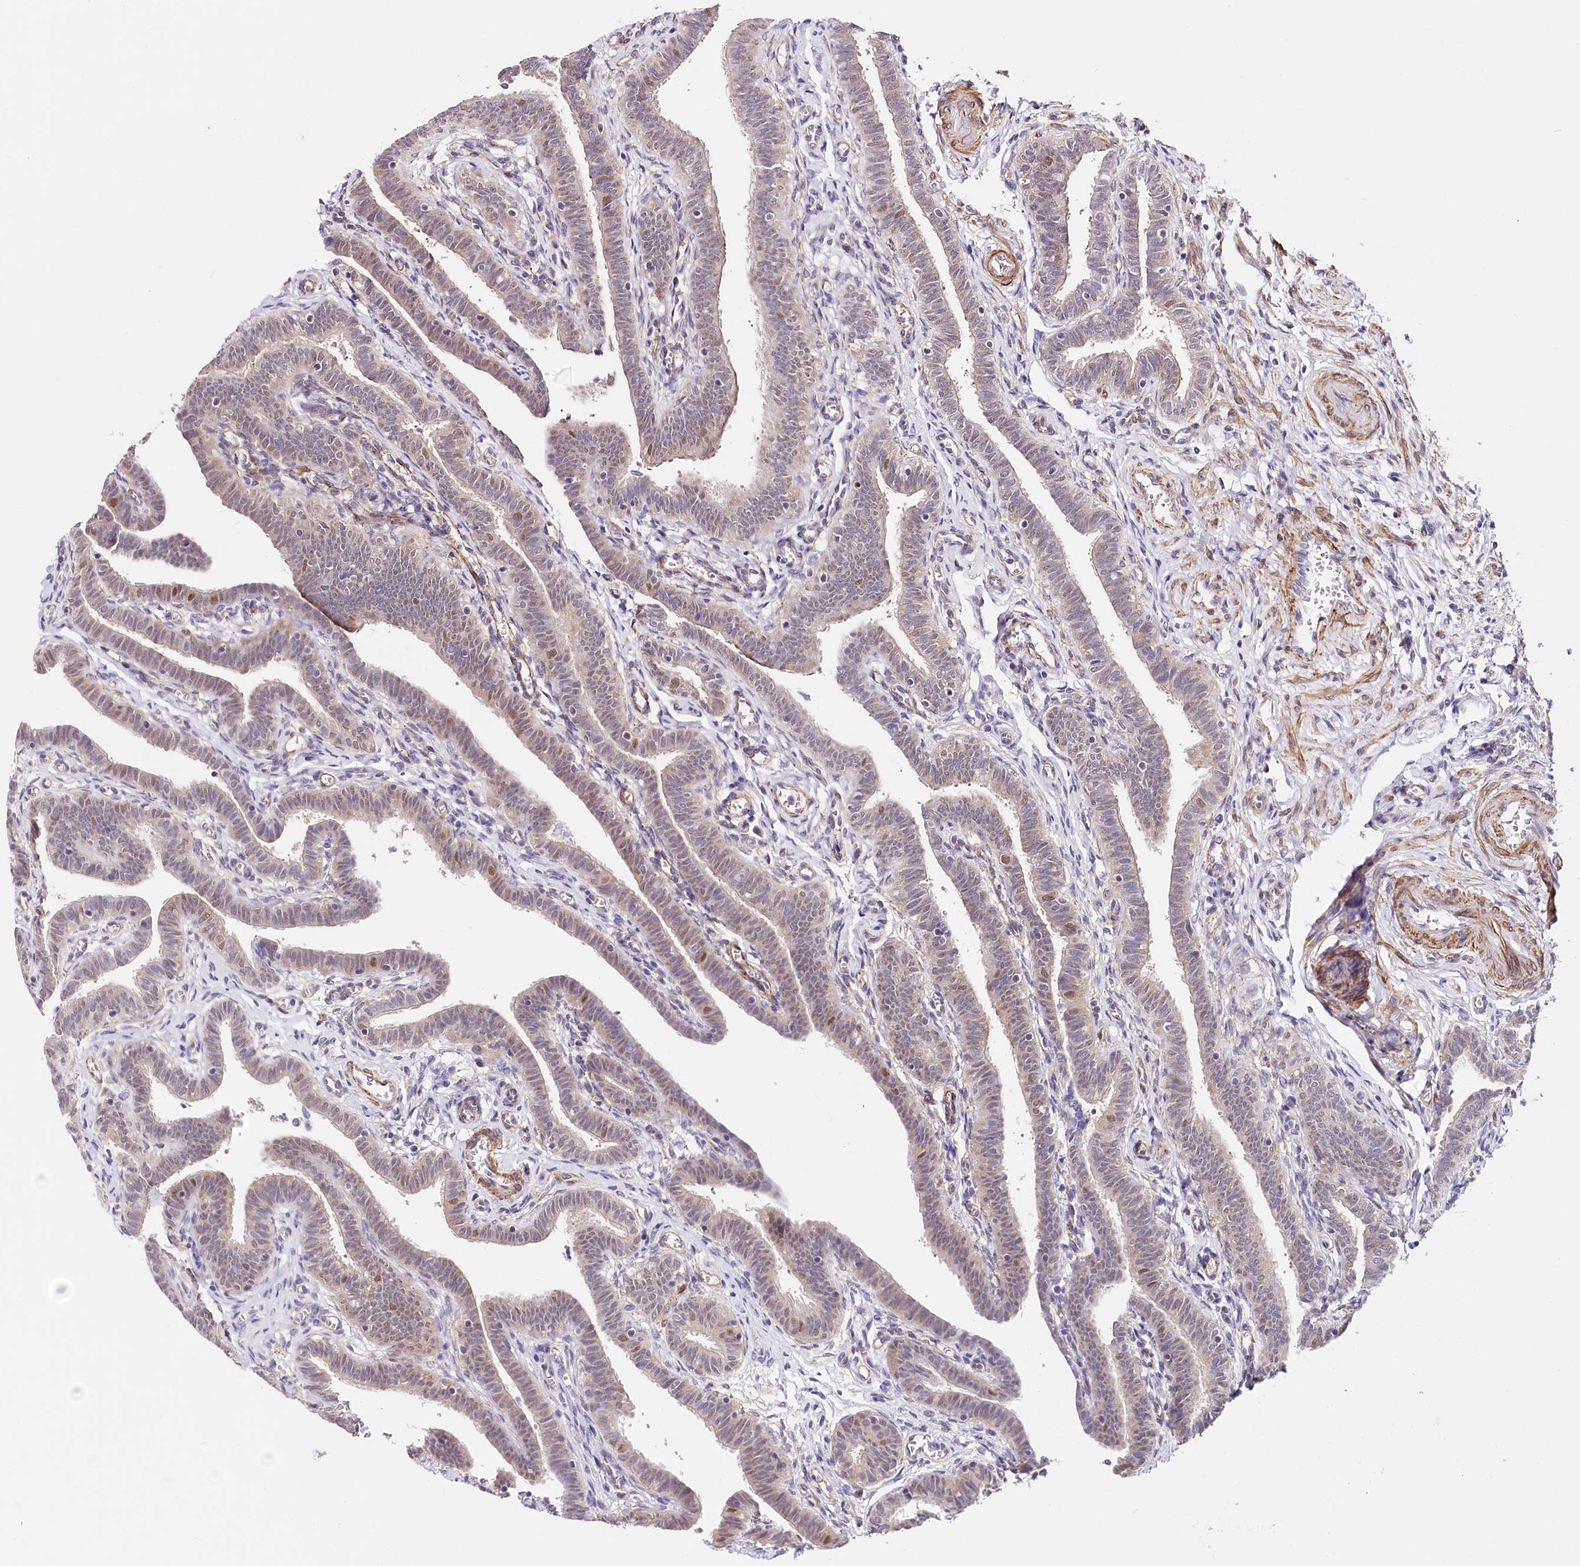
{"staining": {"intensity": "moderate", "quantity": "25%-75%", "location": "cytoplasmic/membranous,nuclear"}, "tissue": "fallopian tube", "cell_type": "Glandular cells", "image_type": "normal", "snomed": [{"axis": "morphology", "description": "Normal tissue, NOS"}, {"axis": "topography", "description": "Fallopian tube"}], "caption": "Immunohistochemistry (DAB) staining of unremarkable fallopian tube demonstrates moderate cytoplasmic/membranous,nuclear protein staining in about 25%-75% of glandular cells.", "gene": "PPP2R5B", "patient": {"sex": "female", "age": 36}}